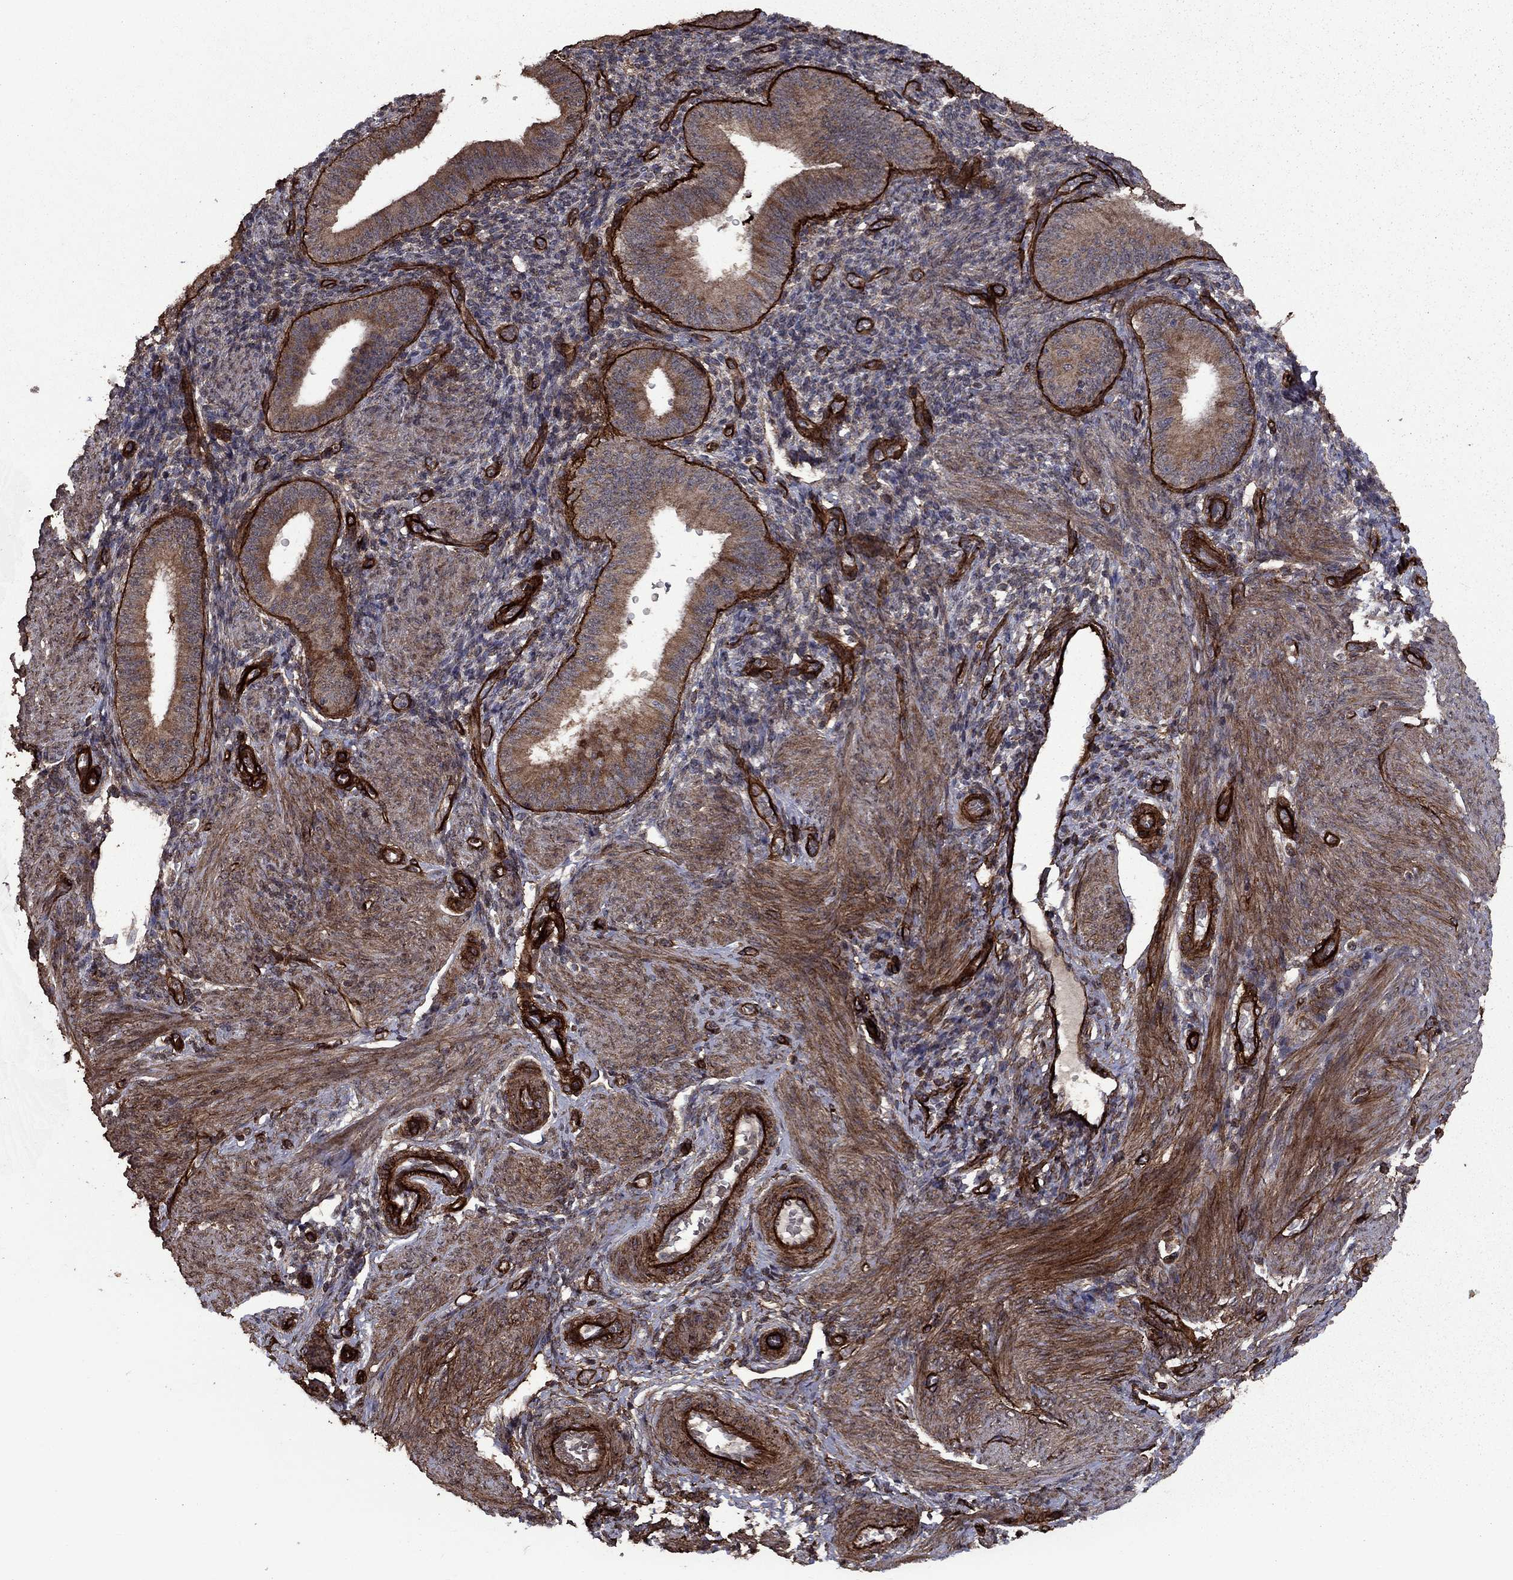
{"staining": {"intensity": "moderate", "quantity": "<25%", "location": "cytoplasmic/membranous"}, "tissue": "endometrium", "cell_type": "Cells in endometrial stroma", "image_type": "normal", "snomed": [{"axis": "morphology", "description": "Normal tissue, NOS"}, {"axis": "topography", "description": "Endometrium"}], "caption": "This photomicrograph displays immunohistochemistry staining of benign endometrium, with low moderate cytoplasmic/membranous positivity in approximately <25% of cells in endometrial stroma.", "gene": "COL18A1", "patient": {"sex": "female", "age": 39}}